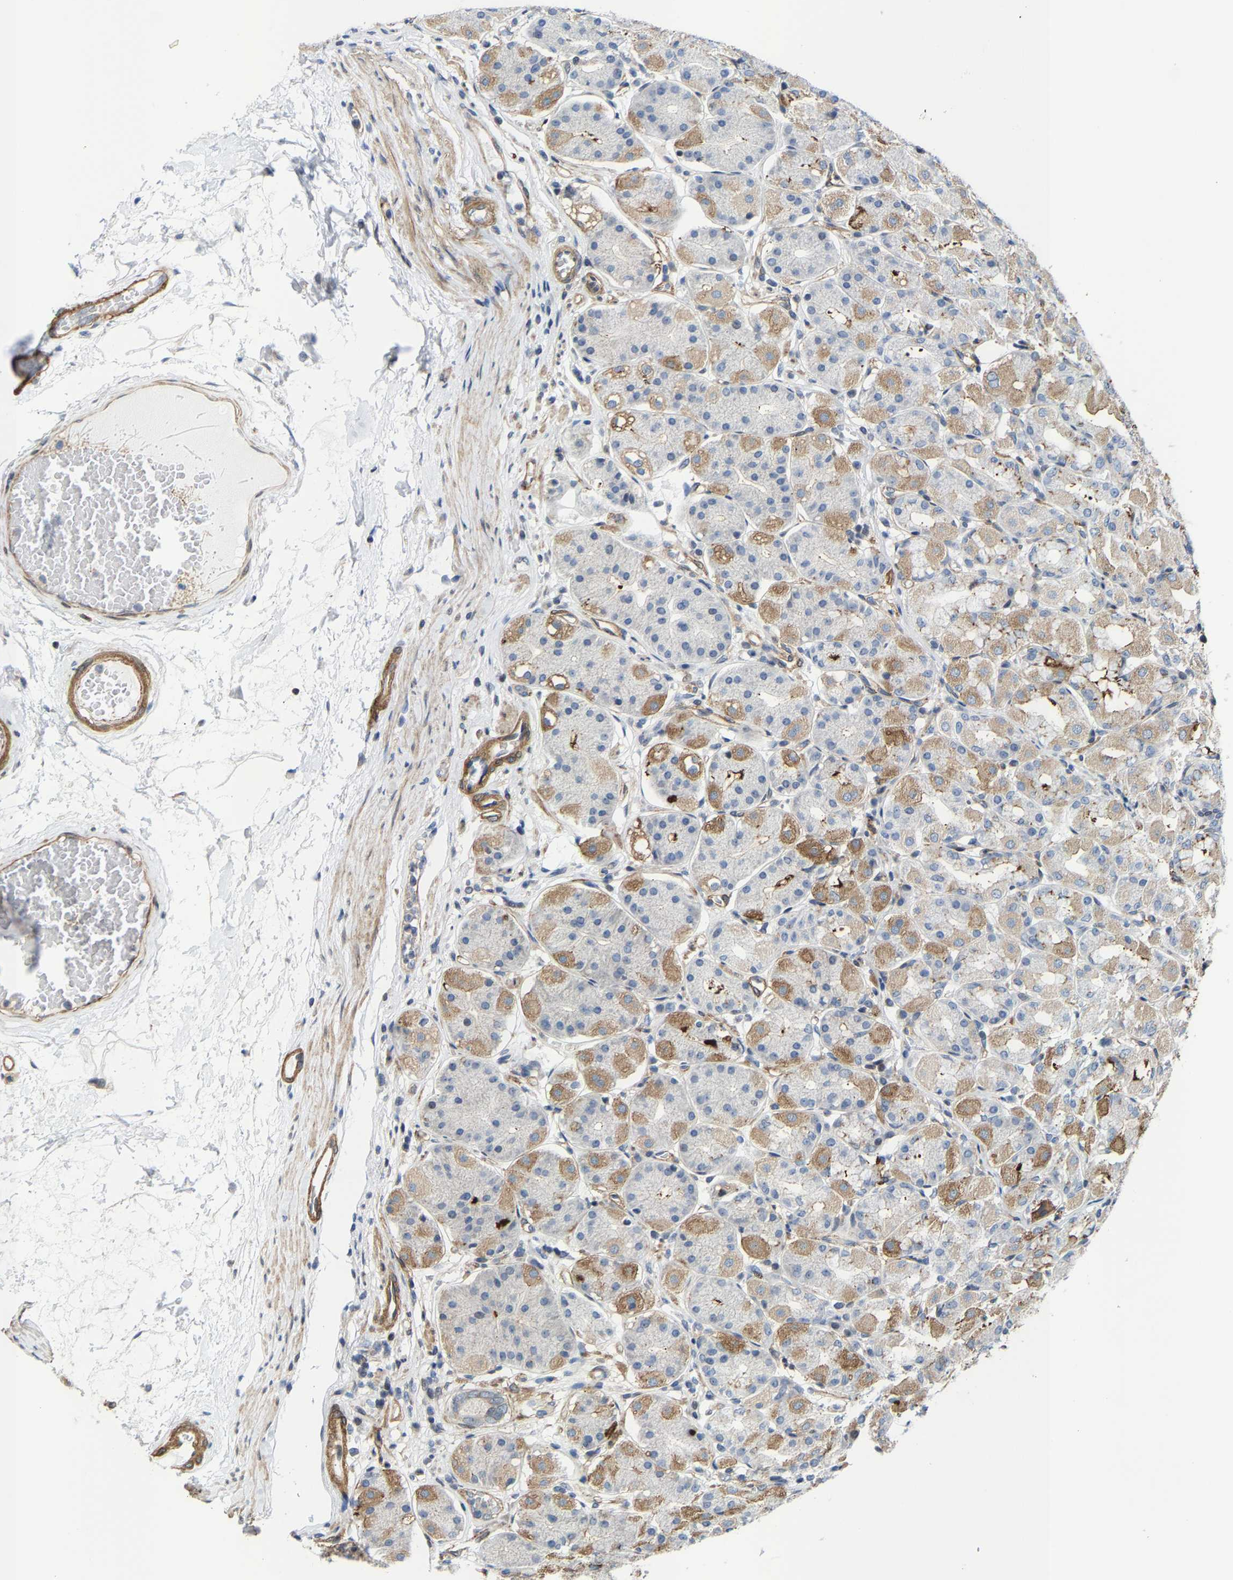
{"staining": {"intensity": "weak", "quantity": "25%-75%", "location": "cytoplasmic/membranous"}, "tissue": "stomach", "cell_type": "Glandular cells", "image_type": "normal", "snomed": [{"axis": "morphology", "description": "Normal tissue, NOS"}, {"axis": "topography", "description": "Stomach"}, {"axis": "topography", "description": "Stomach, lower"}], "caption": "The immunohistochemical stain shows weak cytoplasmic/membranous expression in glandular cells of normal stomach. The protein of interest is stained brown, and the nuclei are stained in blue (DAB (3,3'-diaminobenzidine) IHC with brightfield microscopy, high magnification).", "gene": "TGFB1I1", "patient": {"sex": "female", "age": 56}}